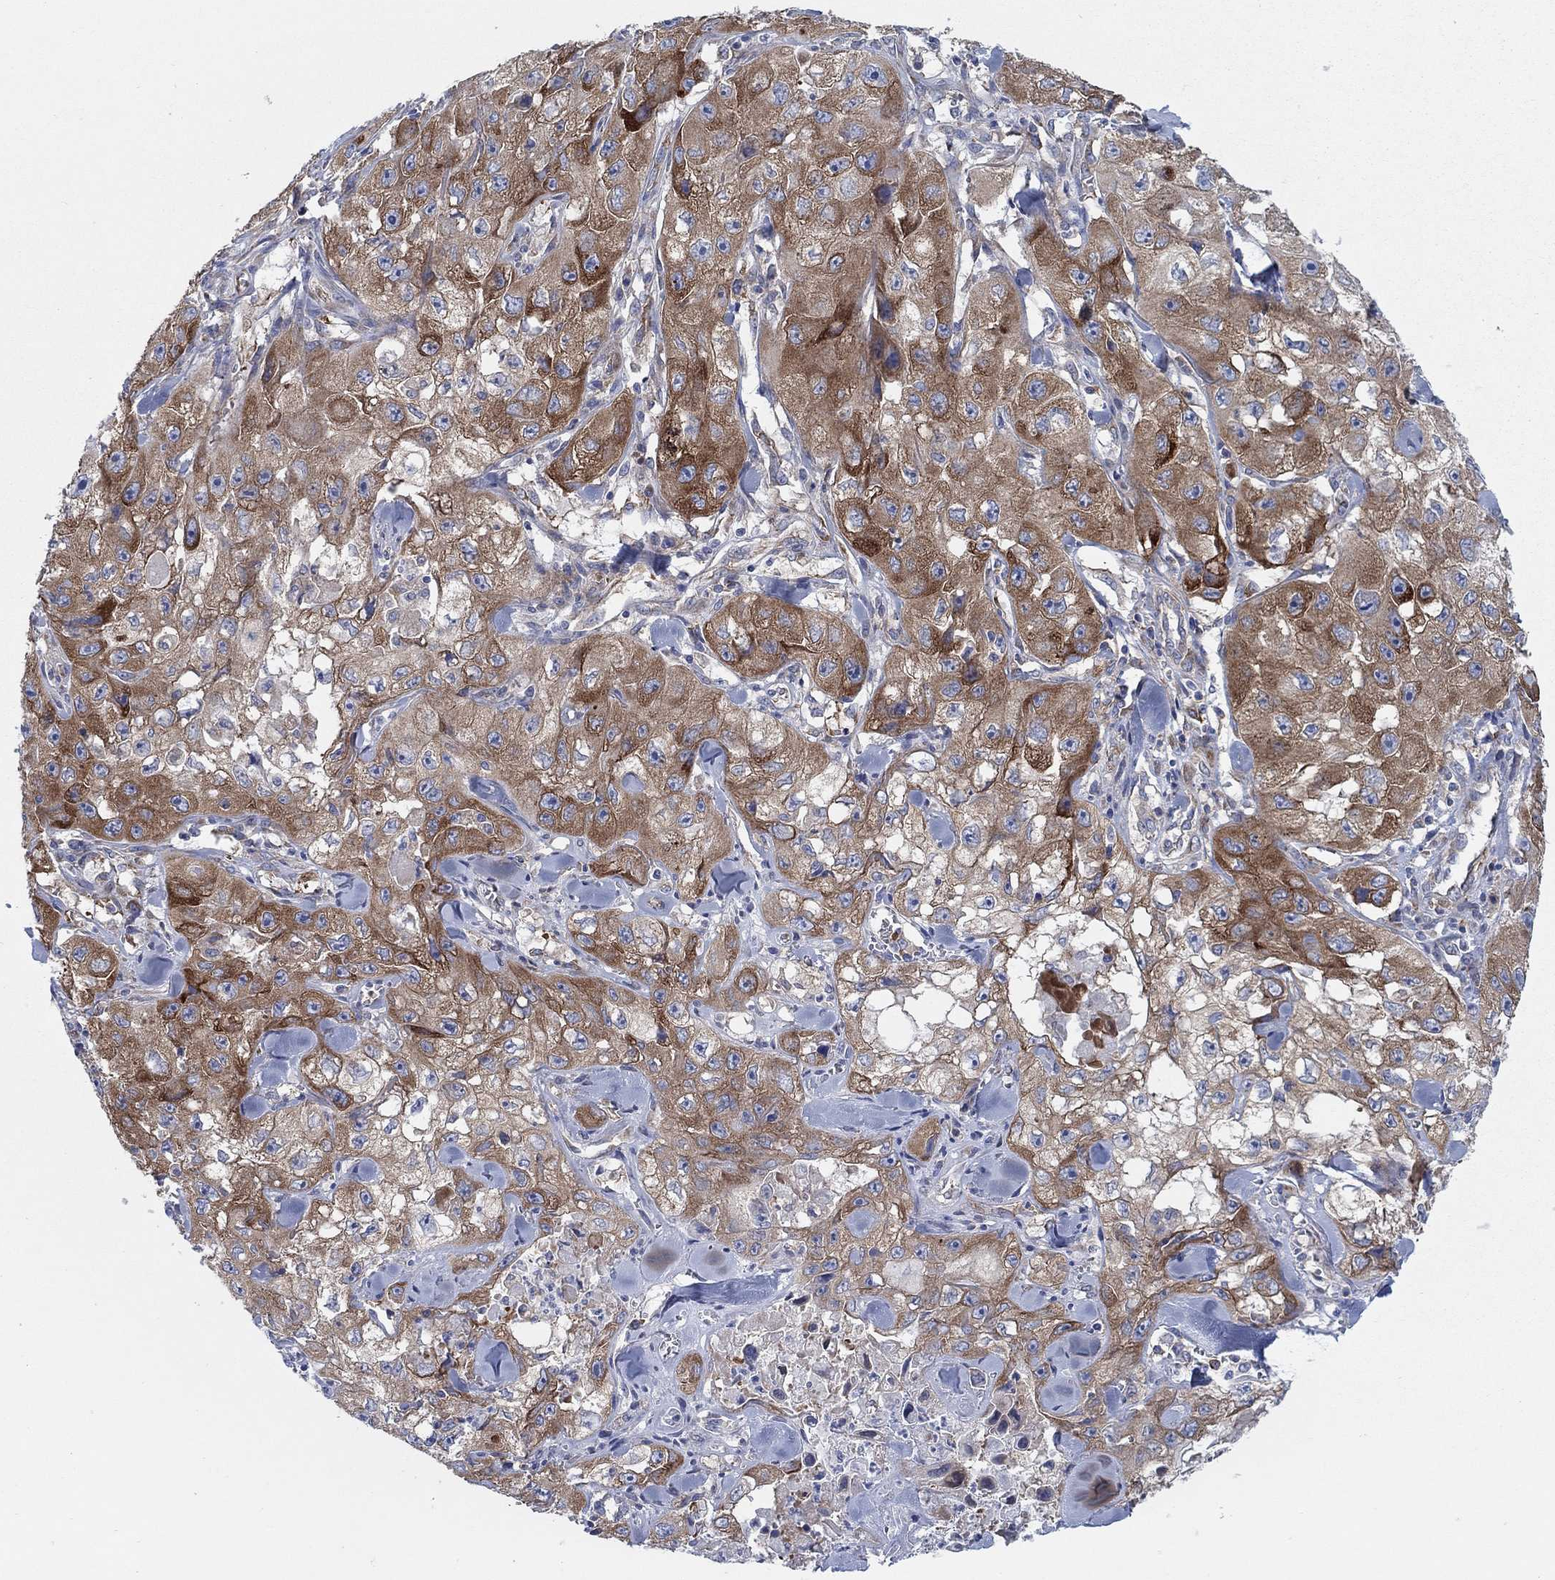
{"staining": {"intensity": "strong", "quantity": "25%-75%", "location": "cytoplasmic/membranous"}, "tissue": "skin cancer", "cell_type": "Tumor cells", "image_type": "cancer", "snomed": [{"axis": "morphology", "description": "Squamous cell carcinoma, NOS"}, {"axis": "topography", "description": "Skin"}, {"axis": "topography", "description": "Subcutis"}], "caption": "The immunohistochemical stain labels strong cytoplasmic/membranous positivity in tumor cells of skin cancer (squamous cell carcinoma) tissue.", "gene": "TMEM59", "patient": {"sex": "male", "age": 73}}